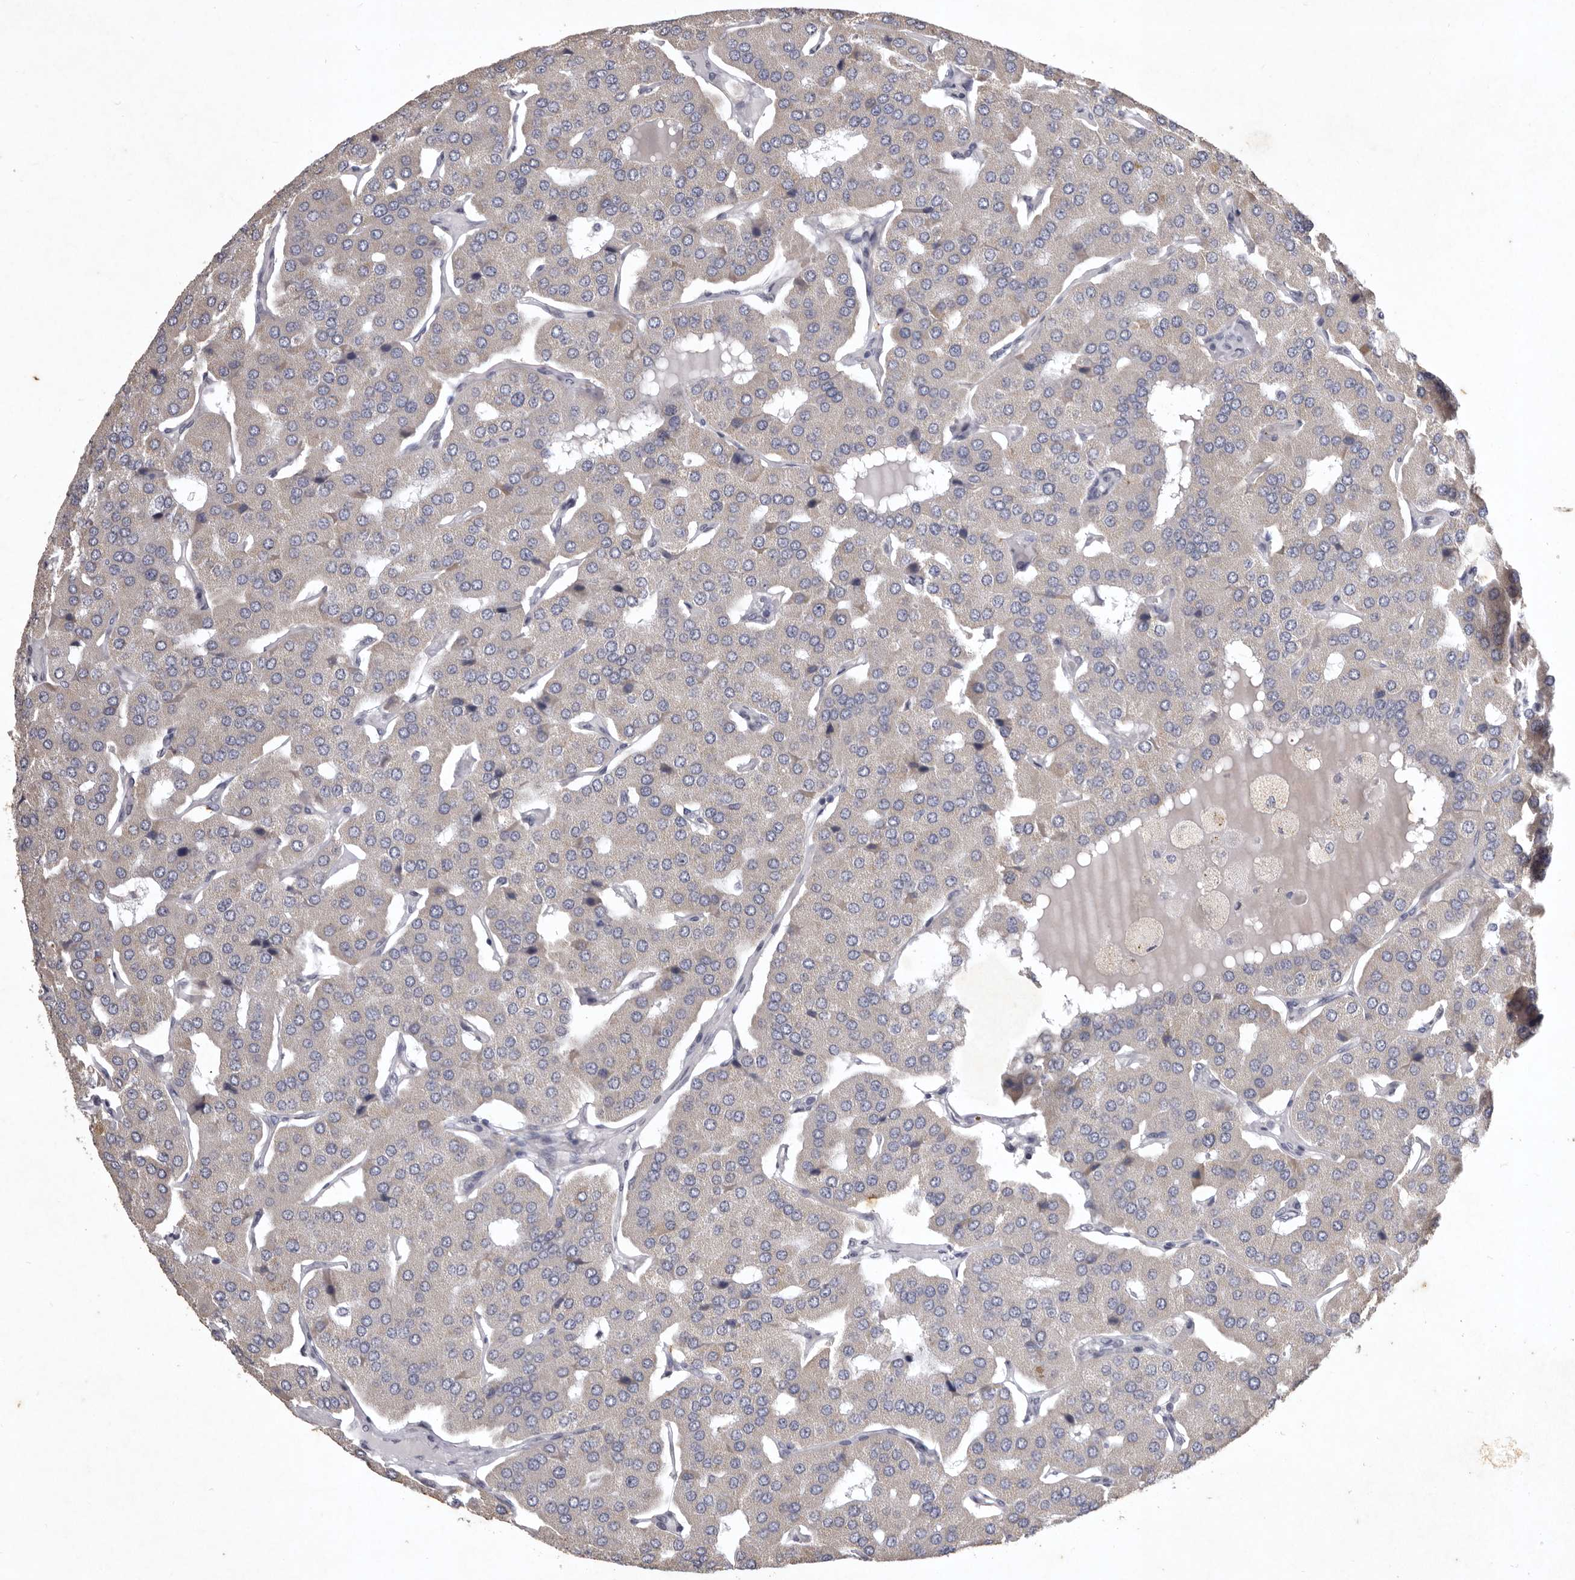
{"staining": {"intensity": "weak", "quantity": "<25%", "location": "cytoplasmic/membranous"}, "tissue": "parathyroid gland", "cell_type": "Glandular cells", "image_type": "normal", "snomed": [{"axis": "morphology", "description": "Normal tissue, NOS"}, {"axis": "morphology", "description": "Adenoma, NOS"}, {"axis": "topography", "description": "Parathyroid gland"}], "caption": "IHC micrograph of benign parathyroid gland: human parathyroid gland stained with DAB (3,3'-diaminobenzidine) exhibits no significant protein expression in glandular cells. Brightfield microscopy of IHC stained with DAB (3,3'-diaminobenzidine) (brown) and hematoxylin (blue), captured at high magnification.", "gene": "NKAIN4", "patient": {"sex": "female", "age": 86}}